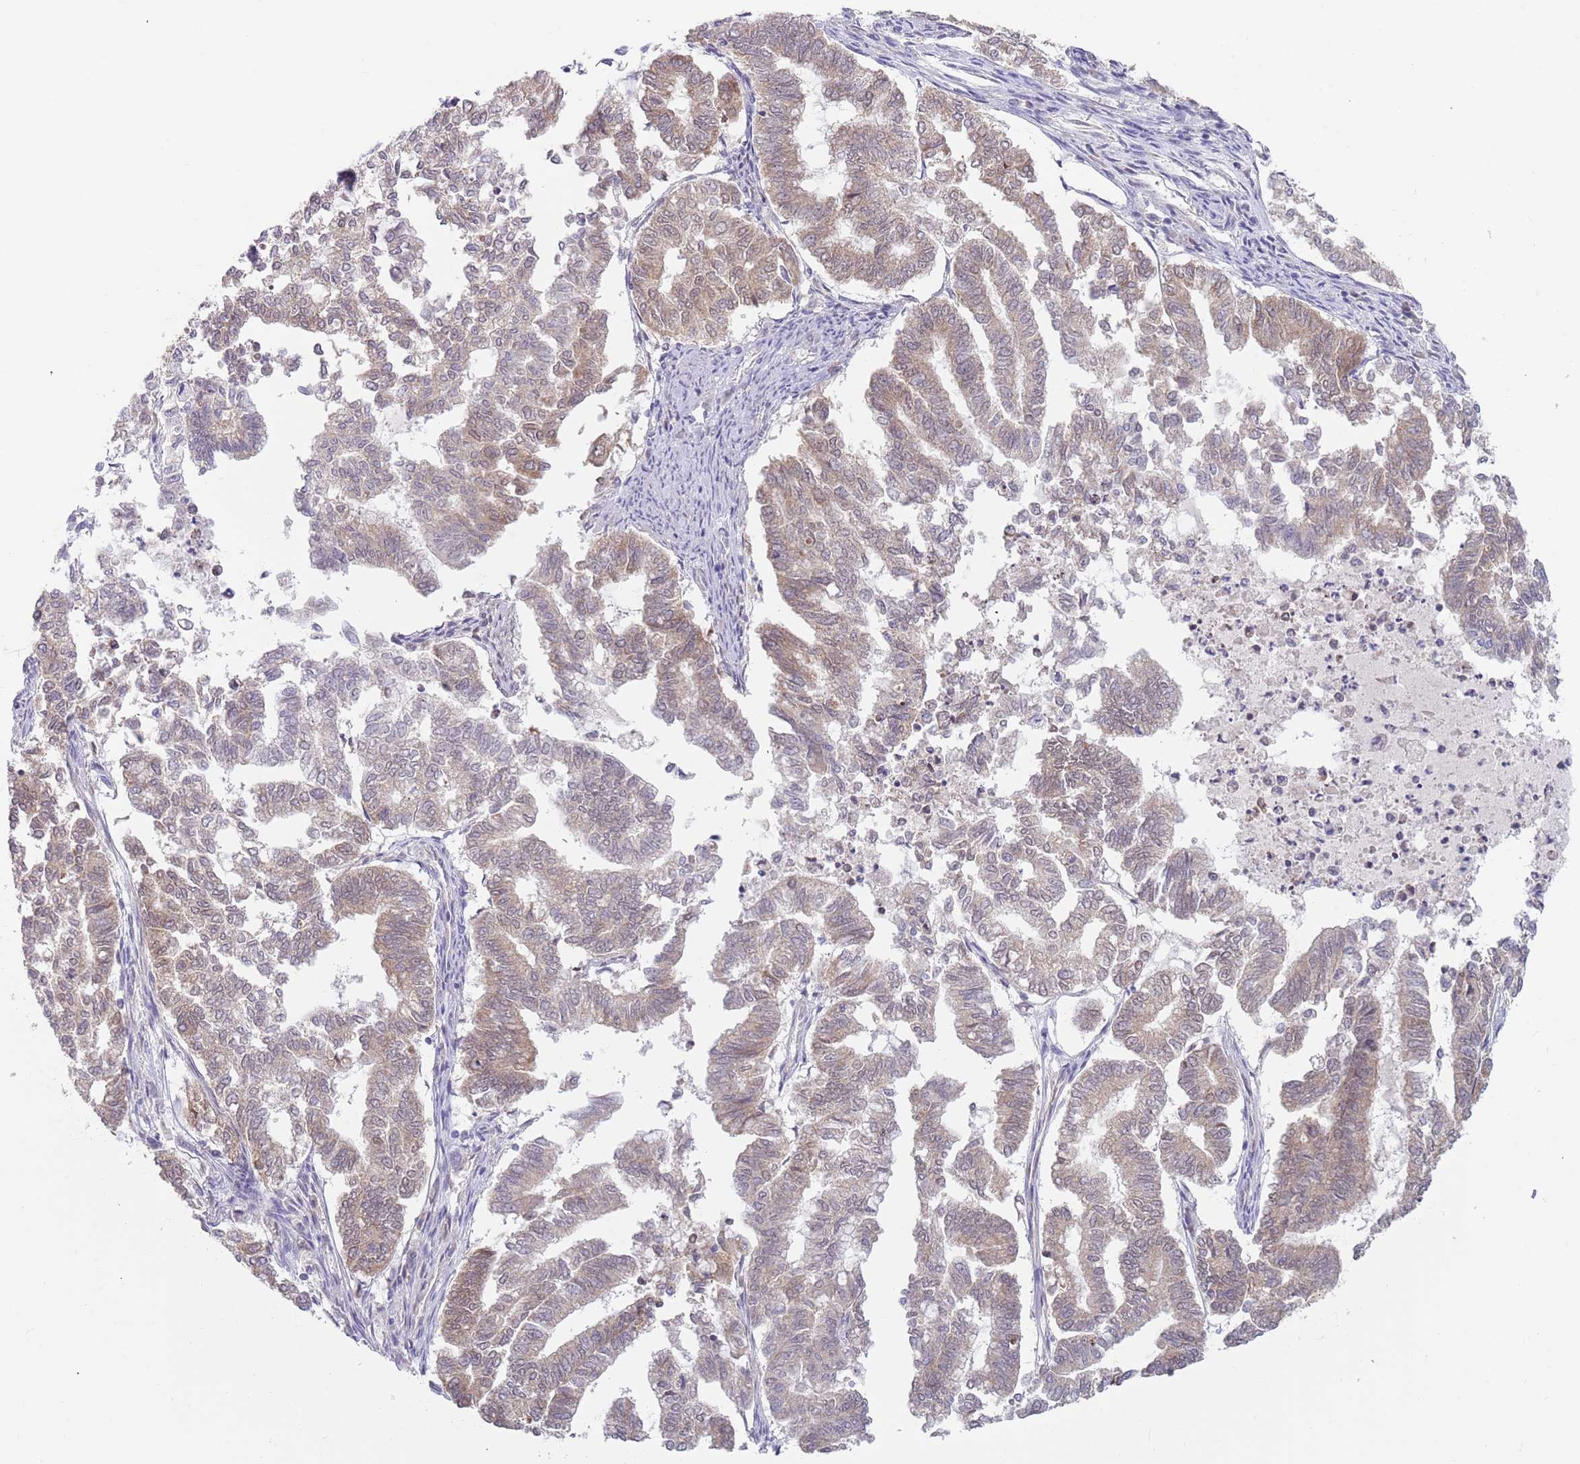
{"staining": {"intensity": "moderate", "quantity": ">75%", "location": "cytoplasmic/membranous"}, "tissue": "endometrial cancer", "cell_type": "Tumor cells", "image_type": "cancer", "snomed": [{"axis": "morphology", "description": "Adenocarcinoma, NOS"}, {"axis": "topography", "description": "Endometrium"}], "caption": "An IHC photomicrograph of neoplastic tissue is shown. Protein staining in brown labels moderate cytoplasmic/membranous positivity in adenocarcinoma (endometrial) within tumor cells. The staining was performed using DAB, with brown indicating positive protein expression. Nuclei are stained blue with hematoxylin.", "gene": "TIMM13", "patient": {"sex": "female", "age": 79}}